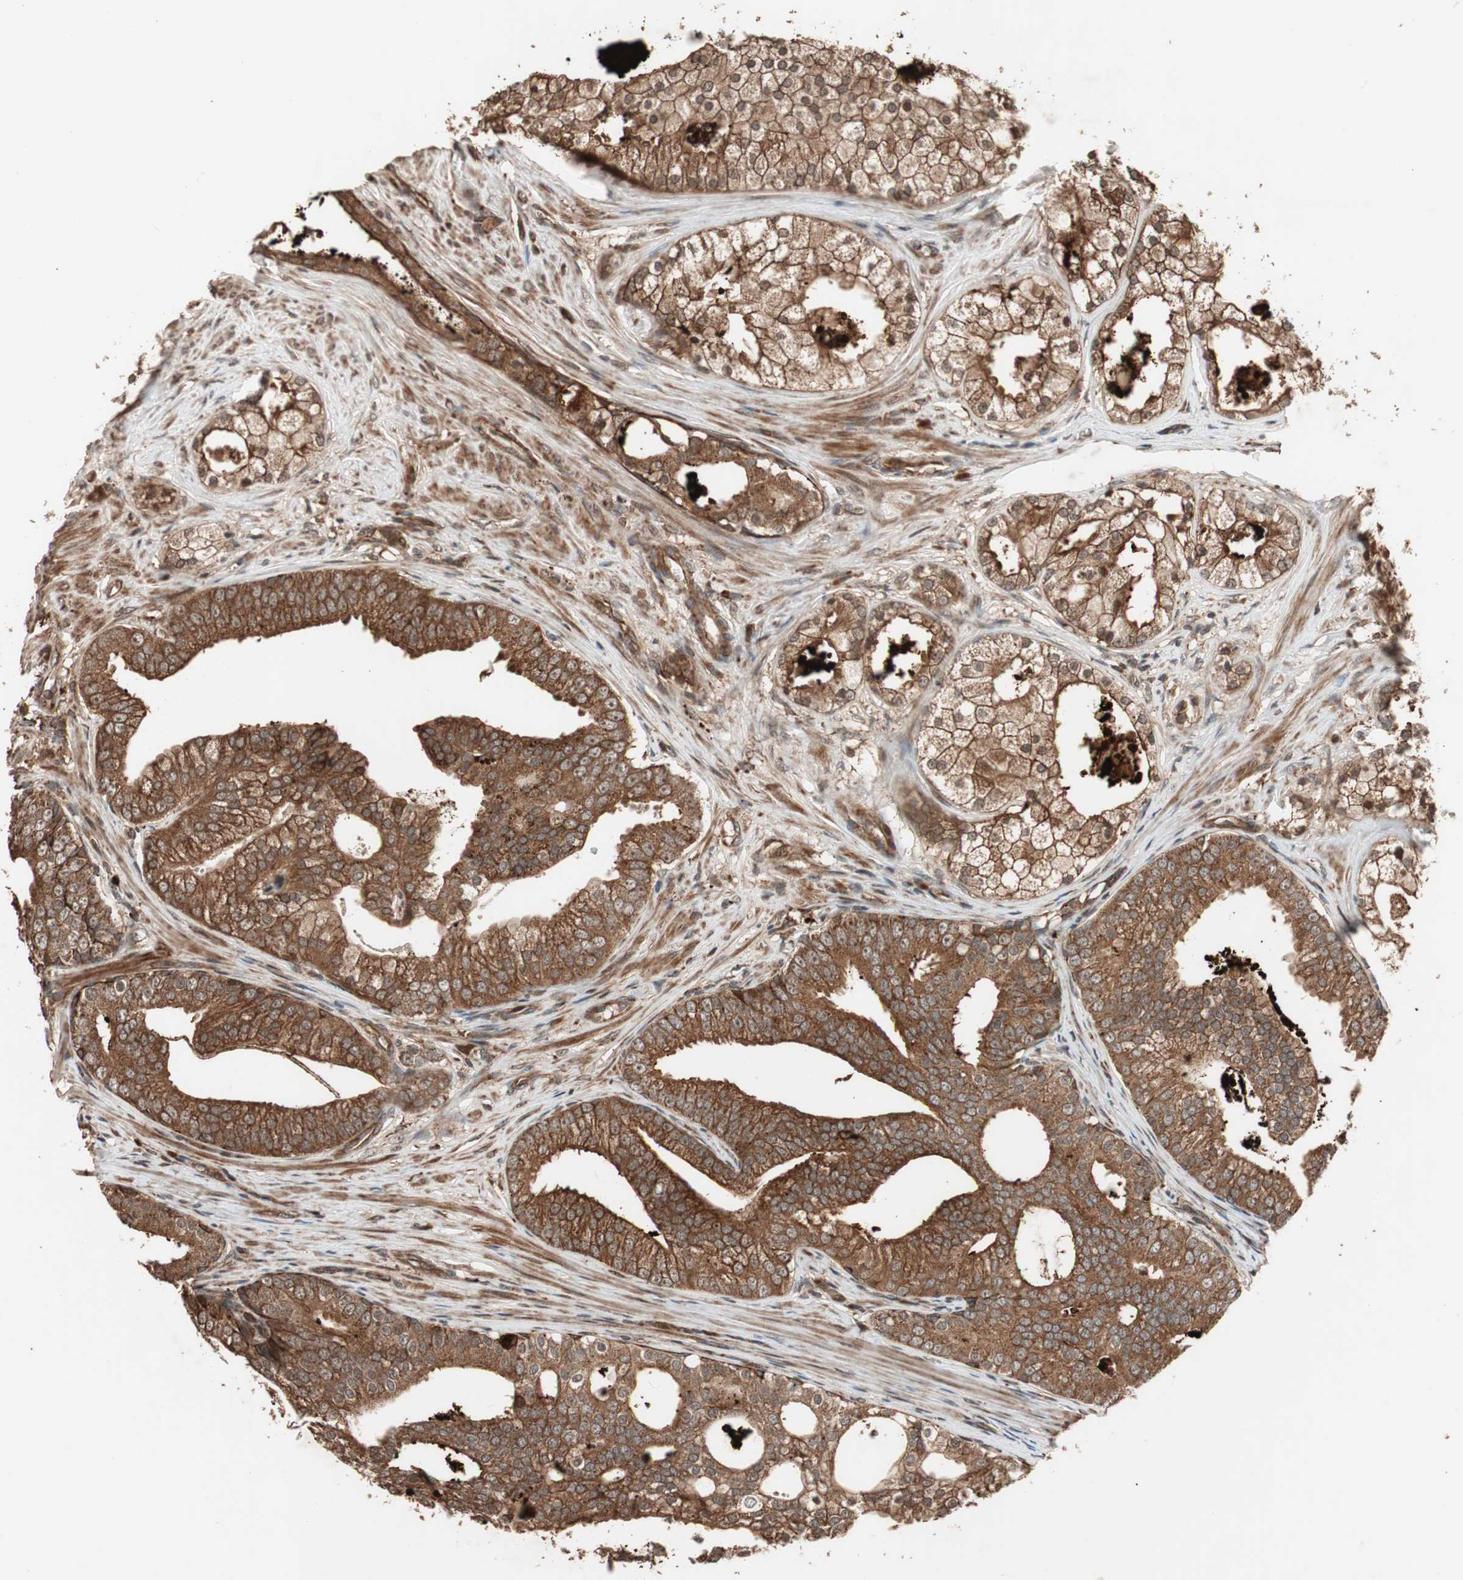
{"staining": {"intensity": "strong", "quantity": ">75%", "location": "cytoplasmic/membranous"}, "tissue": "prostate cancer", "cell_type": "Tumor cells", "image_type": "cancer", "snomed": [{"axis": "morphology", "description": "Adenocarcinoma, Low grade"}, {"axis": "topography", "description": "Prostate"}], "caption": "Prostate cancer (adenocarcinoma (low-grade)) stained with a protein marker demonstrates strong staining in tumor cells.", "gene": "RAB1A", "patient": {"sex": "male", "age": 58}}